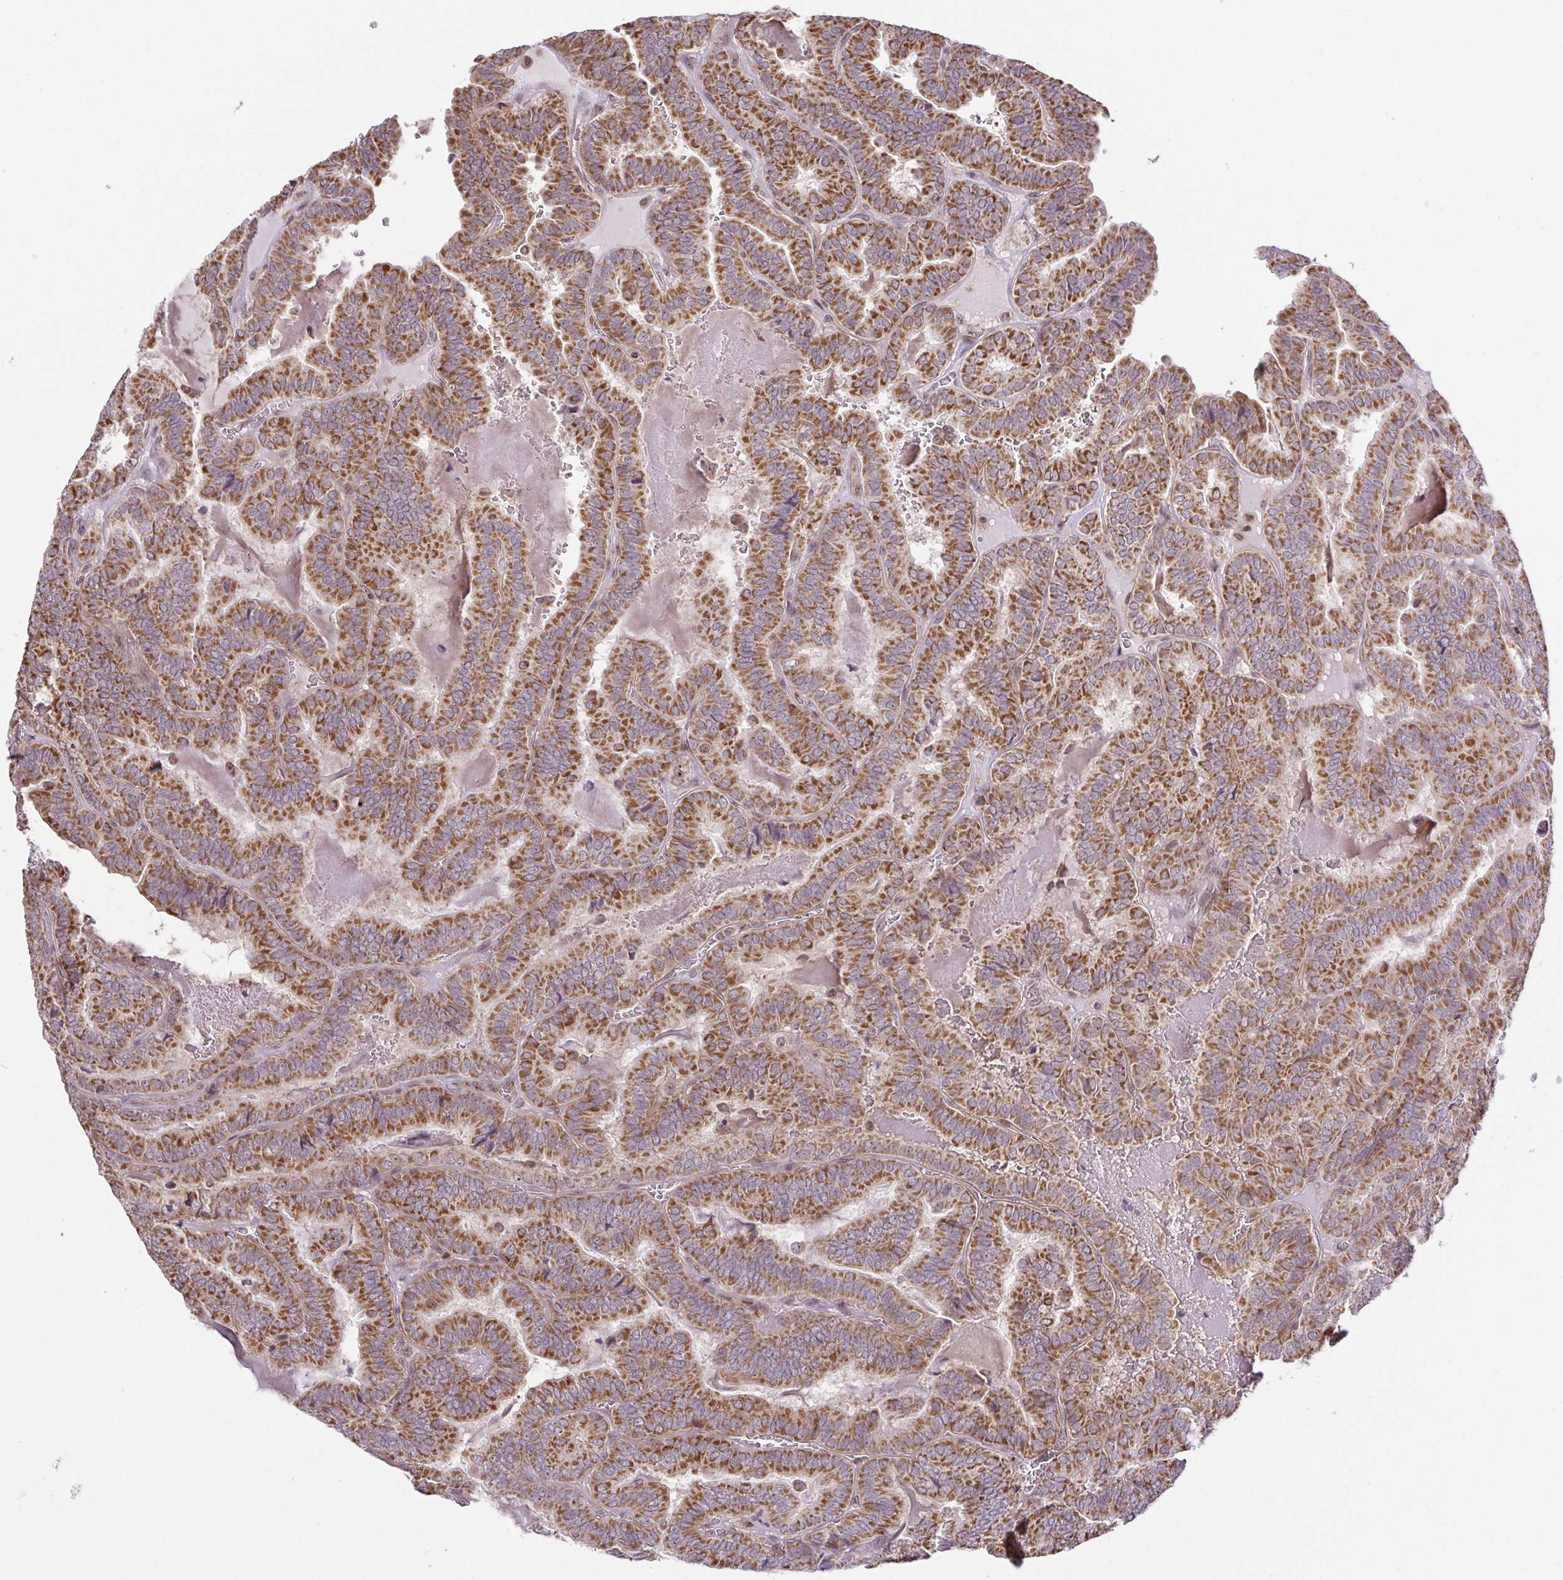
{"staining": {"intensity": "moderate", "quantity": ">75%", "location": "cytoplasmic/membranous"}, "tissue": "thyroid cancer", "cell_type": "Tumor cells", "image_type": "cancer", "snomed": [{"axis": "morphology", "description": "Papillary adenocarcinoma, NOS"}, {"axis": "topography", "description": "Thyroid gland"}], "caption": "Human thyroid cancer (papillary adenocarcinoma) stained for a protein (brown) demonstrates moderate cytoplasmic/membranous positive staining in approximately >75% of tumor cells.", "gene": "RSL24D1", "patient": {"sex": "female", "age": 75}}